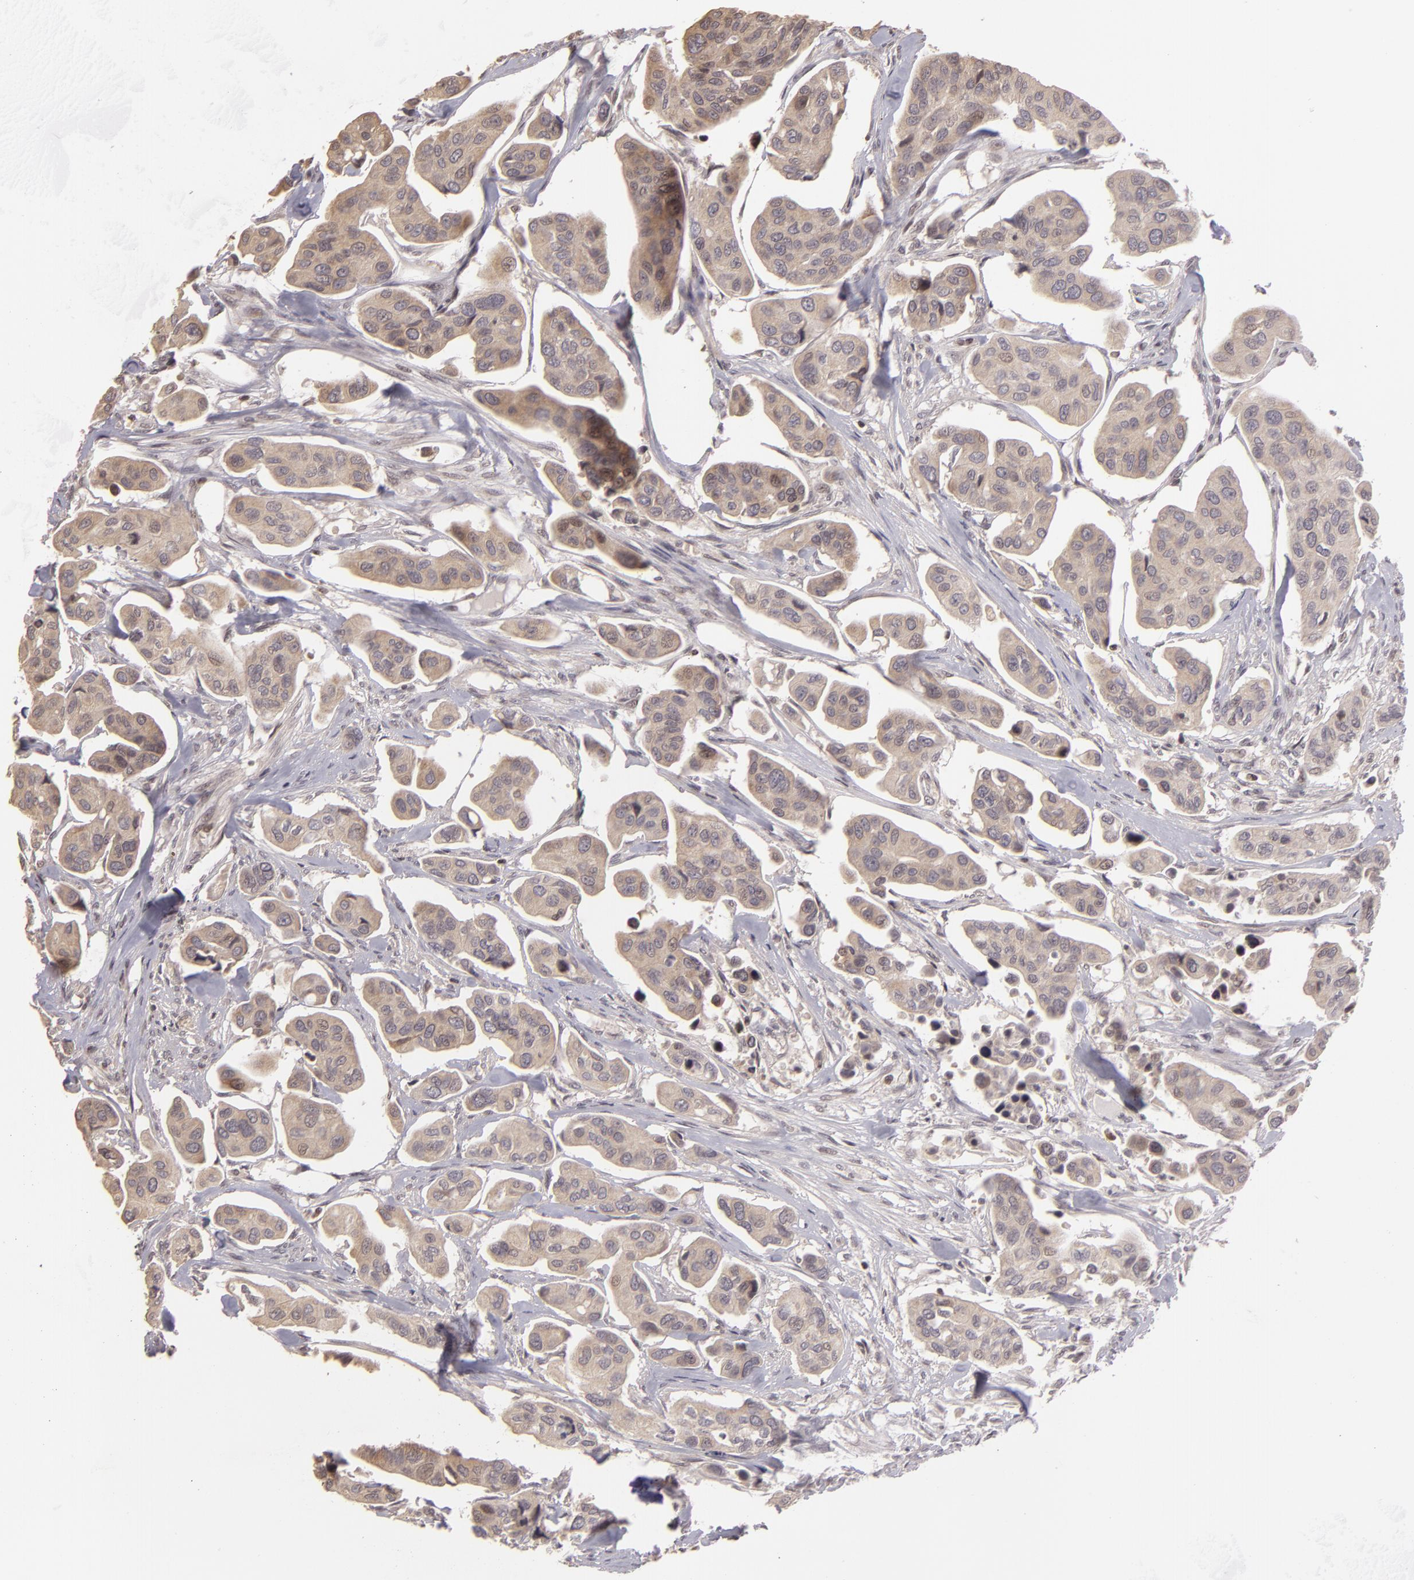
{"staining": {"intensity": "negative", "quantity": "none", "location": "none"}, "tissue": "urothelial cancer", "cell_type": "Tumor cells", "image_type": "cancer", "snomed": [{"axis": "morphology", "description": "Adenocarcinoma, NOS"}, {"axis": "topography", "description": "Urinary bladder"}], "caption": "IHC photomicrograph of urothelial cancer stained for a protein (brown), which exhibits no expression in tumor cells. Brightfield microscopy of immunohistochemistry (IHC) stained with DAB (3,3'-diaminobenzidine) (brown) and hematoxylin (blue), captured at high magnification.", "gene": "AKAP6", "patient": {"sex": "male", "age": 61}}